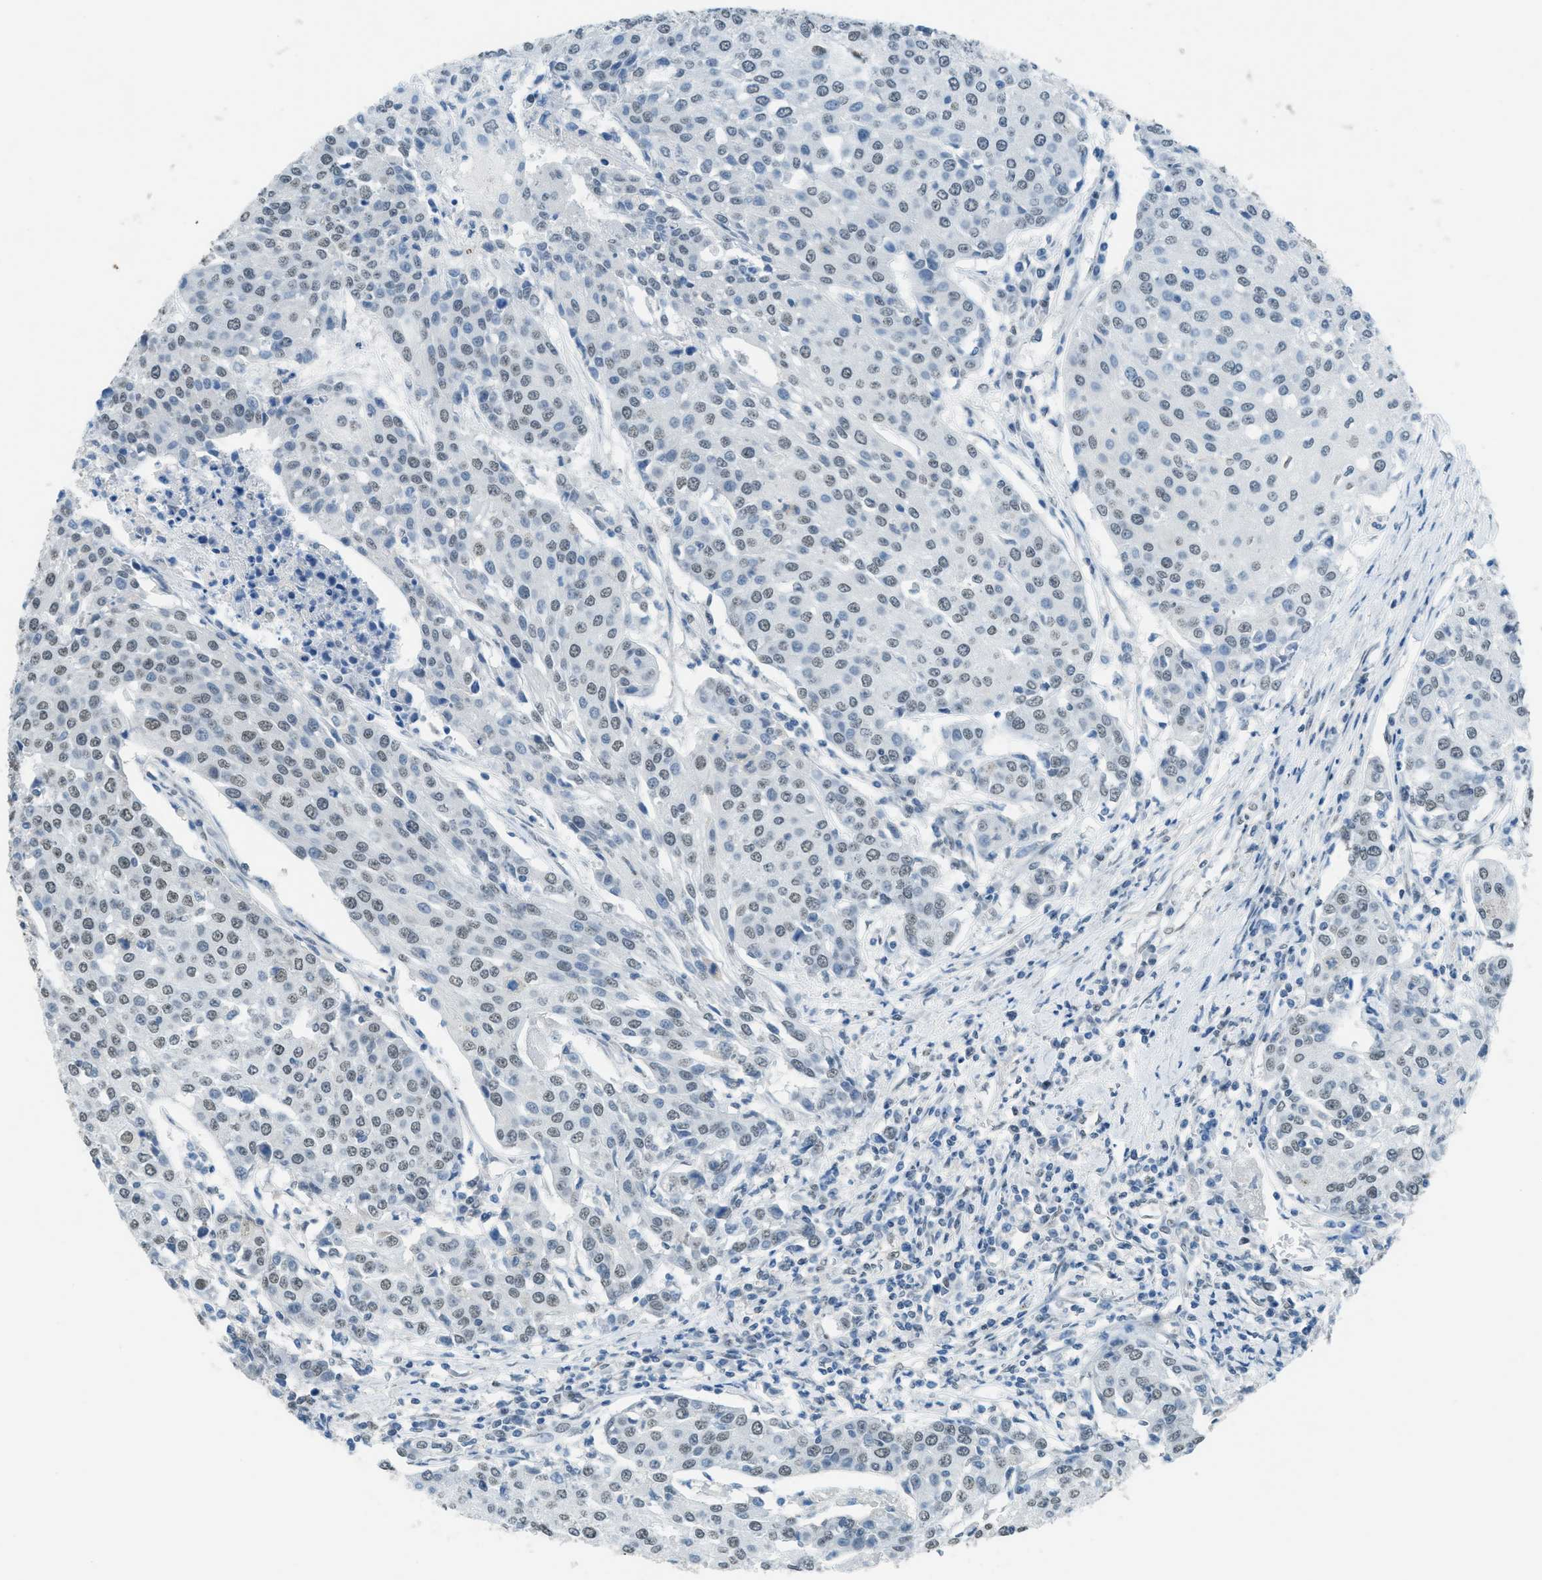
{"staining": {"intensity": "weak", "quantity": ">75%", "location": "nuclear"}, "tissue": "urothelial cancer", "cell_type": "Tumor cells", "image_type": "cancer", "snomed": [{"axis": "morphology", "description": "Urothelial carcinoma, High grade"}, {"axis": "topography", "description": "Urinary bladder"}], "caption": "Immunohistochemistry (IHC) (DAB (3,3'-diaminobenzidine)) staining of human urothelial carcinoma (high-grade) exhibits weak nuclear protein expression in approximately >75% of tumor cells.", "gene": "TTC13", "patient": {"sex": "female", "age": 85}}